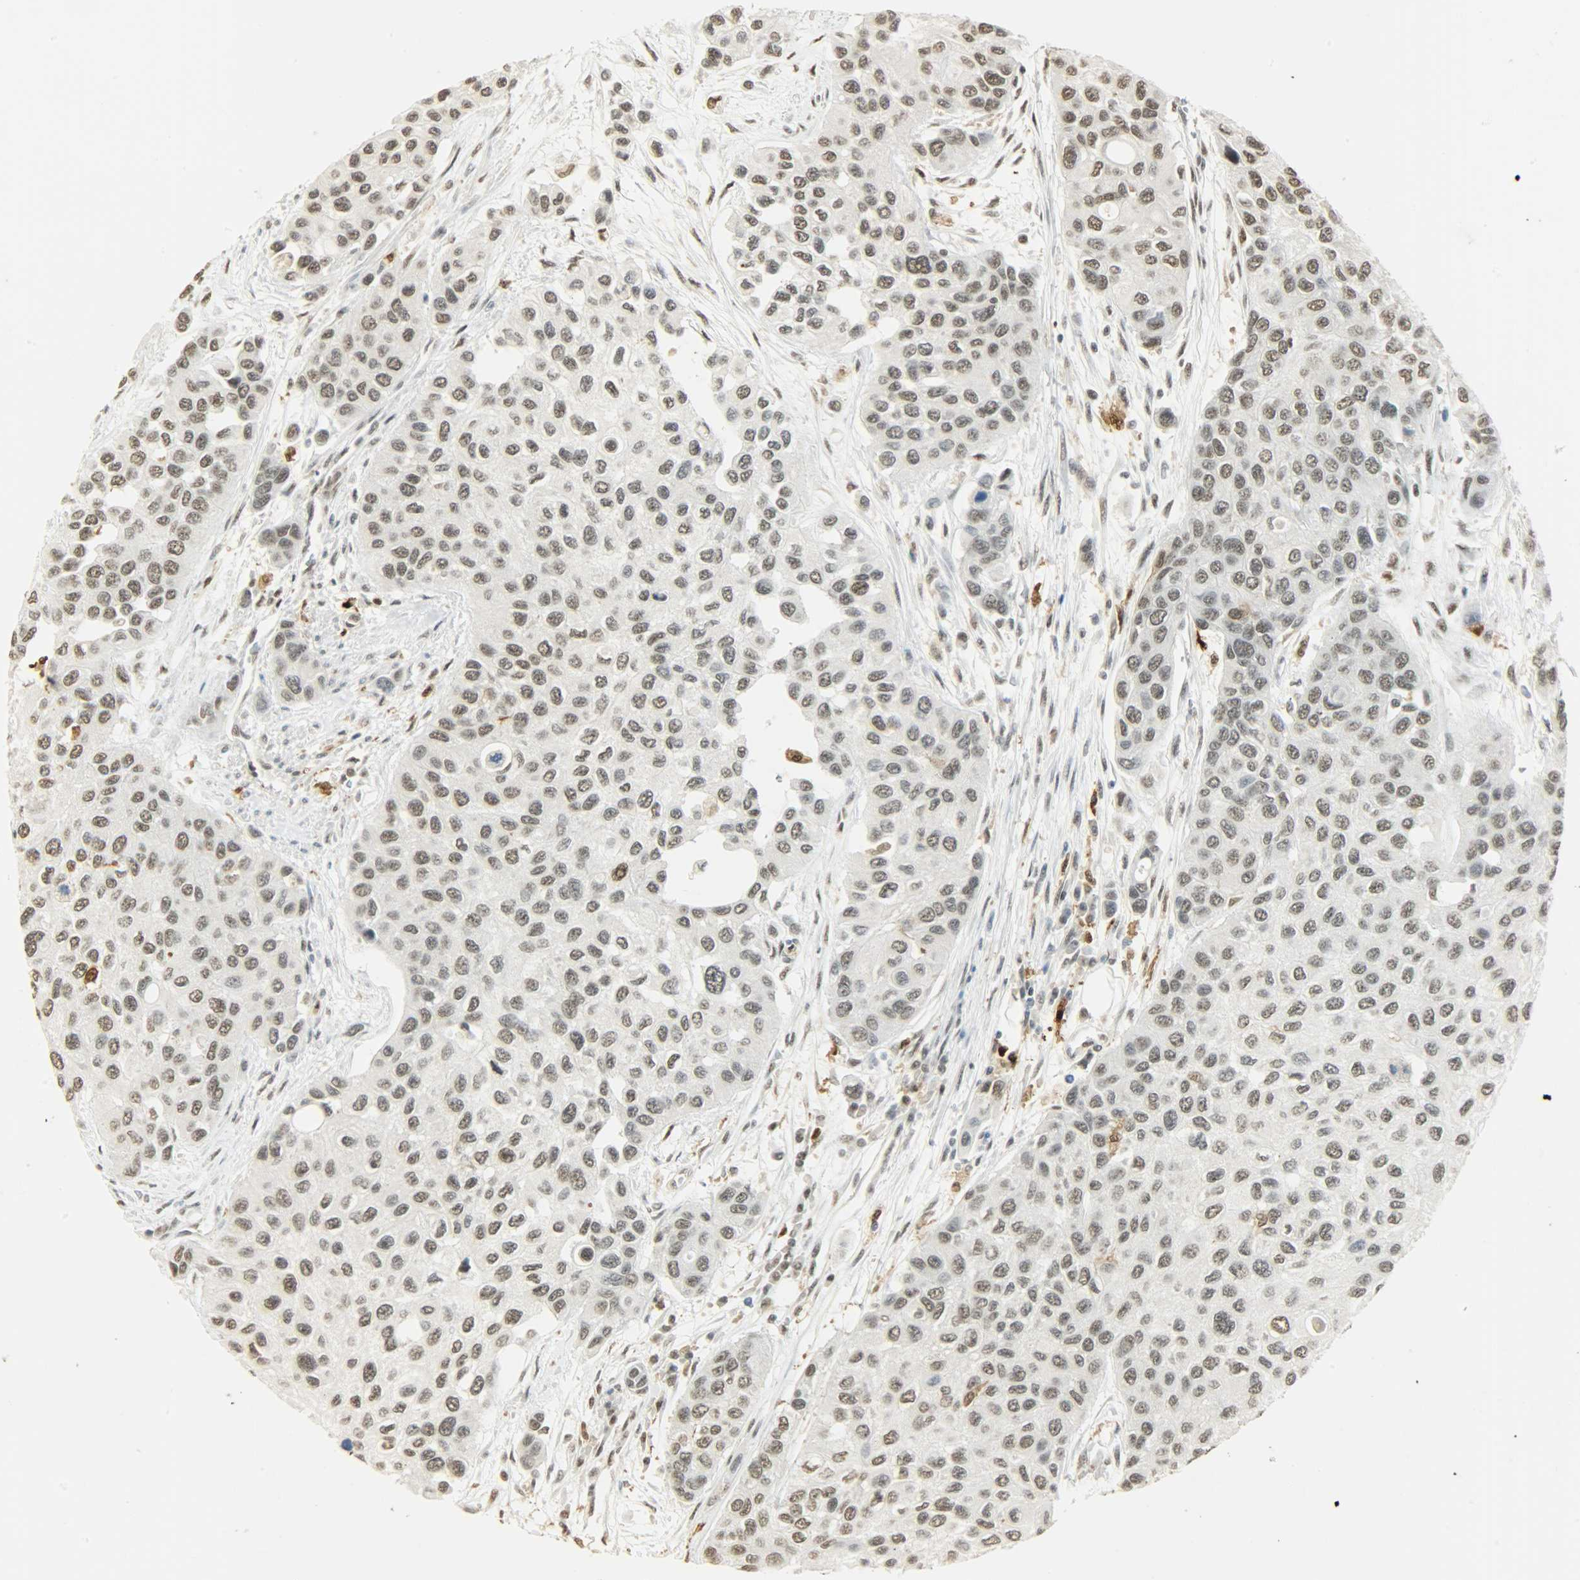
{"staining": {"intensity": "weak", "quantity": ">75%", "location": "nuclear"}, "tissue": "urothelial cancer", "cell_type": "Tumor cells", "image_type": "cancer", "snomed": [{"axis": "morphology", "description": "Urothelial carcinoma, High grade"}, {"axis": "topography", "description": "Urinary bladder"}], "caption": "Tumor cells display low levels of weak nuclear positivity in approximately >75% of cells in human high-grade urothelial carcinoma.", "gene": "NGFR", "patient": {"sex": "female", "age": 56}}